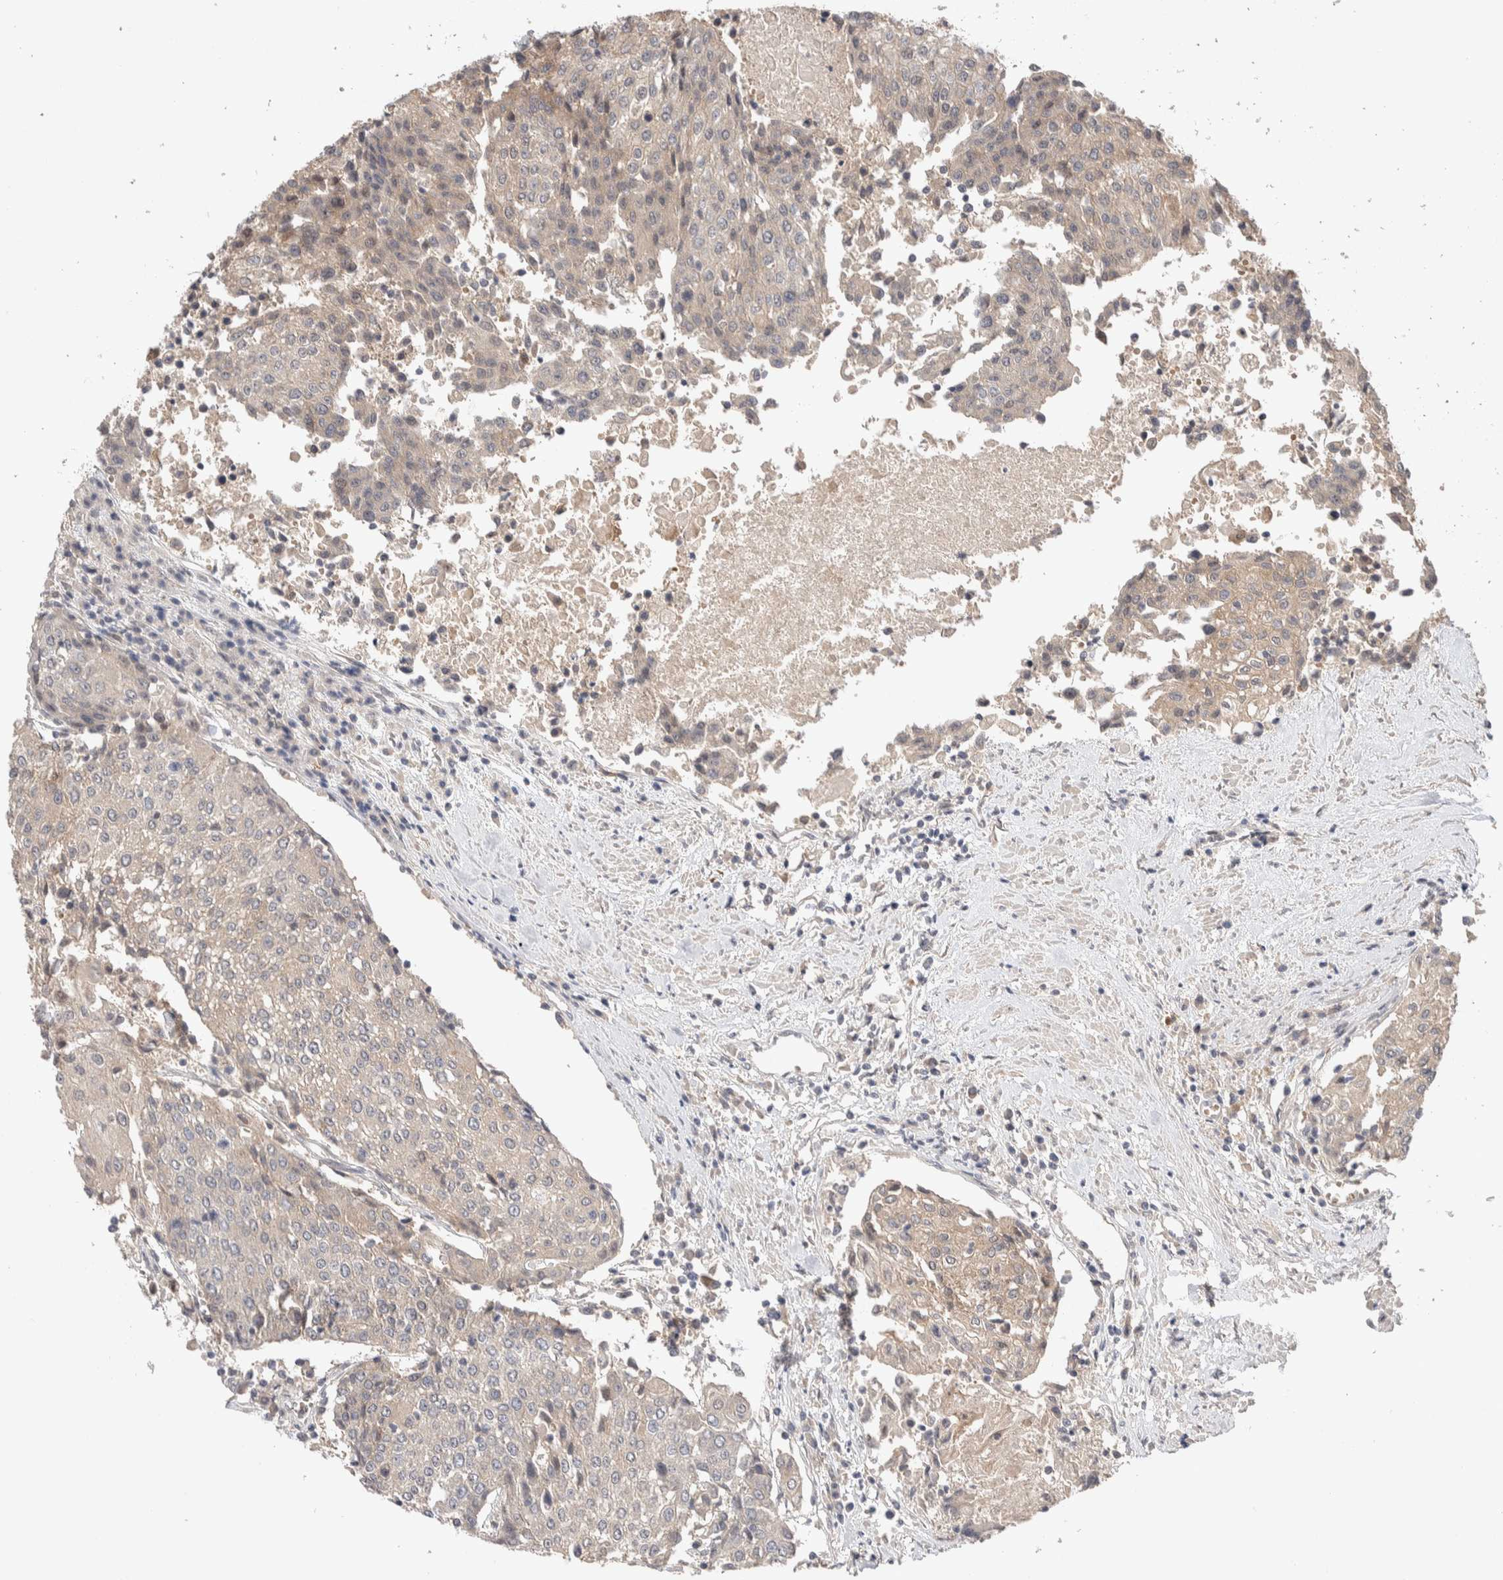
{"staining": {"intensity": "weak", "quantity": "25%-75%", "location": "cytoplasmic/membranous"}, "tissue": "urothelial cancer", "cell_type": "Tumor cells", "image_type": "cancer", "snomed": [{"axis": "morphology", "description": "Urothelial carcinoma, High grade"}, {"axis": "topography", "description": "Urinary bladder"}], "caption": "Approximately 25%-75% of tumor cells in urothelial cancer show weak cytoplasmic/membranous protein positivity as visualized by brown immunohistochemical staining.", "gene": "CASK", "patient": {"sex": "female", "age": 85}}